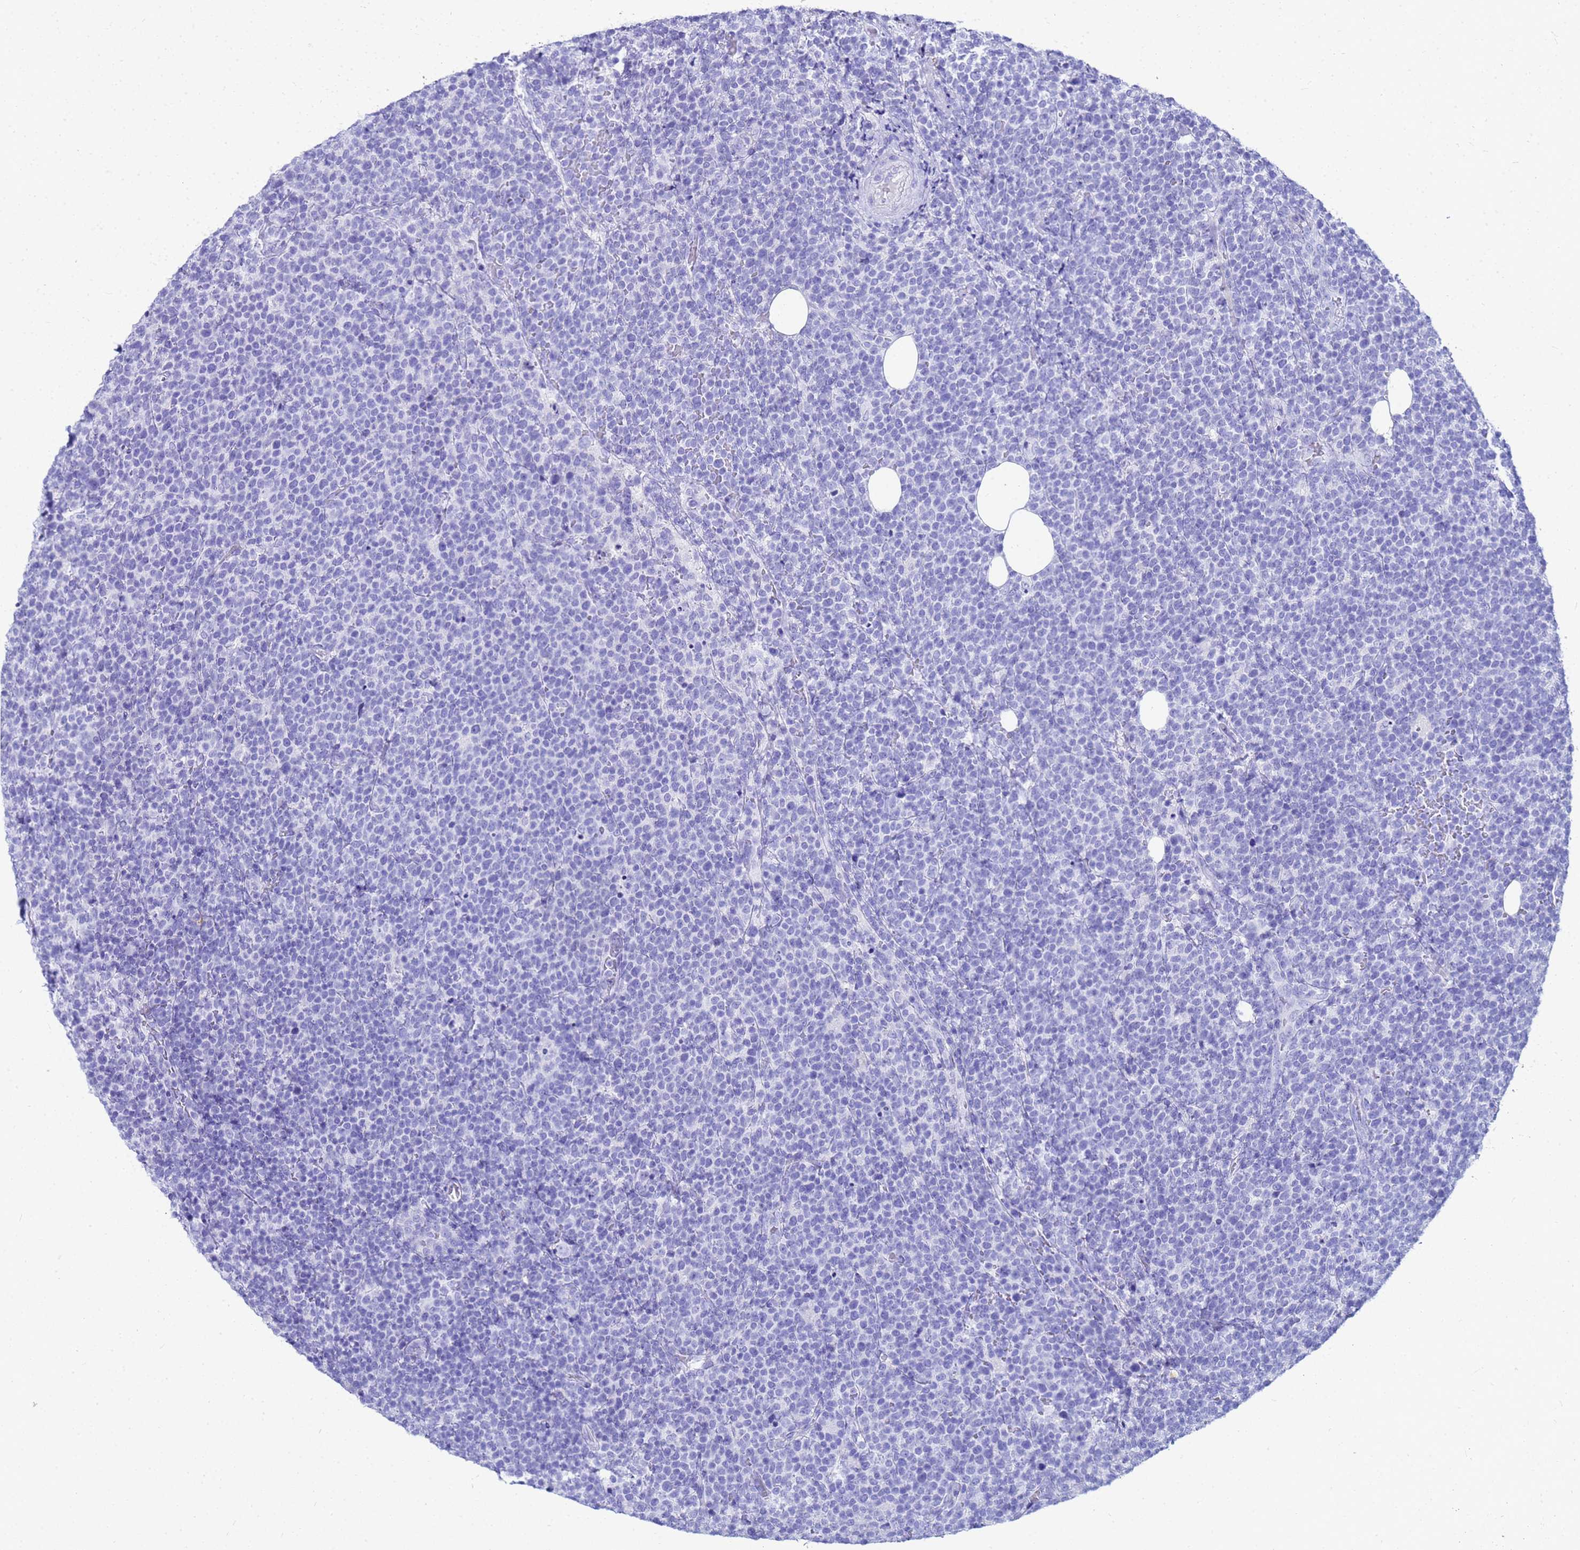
{"staining": {"intensity": "negative", "quantity": "none", "location": "none"}, "tissue": "lymphoma", "cell_type": "Tumor cells", "image_type": "cancer", "snomed": [{"axis": "morphology", "description": "Malignant lymphoma, non-Hodgkin's type, High grade"}, {"axis": "topography", "description": "Lymph node"}], "caption": "Lymphoma was stained to show a protein in brown. There is no significant staining in tumor cells.", "gene": "CKB", "patient": {"sex": "male", "age": 61}}